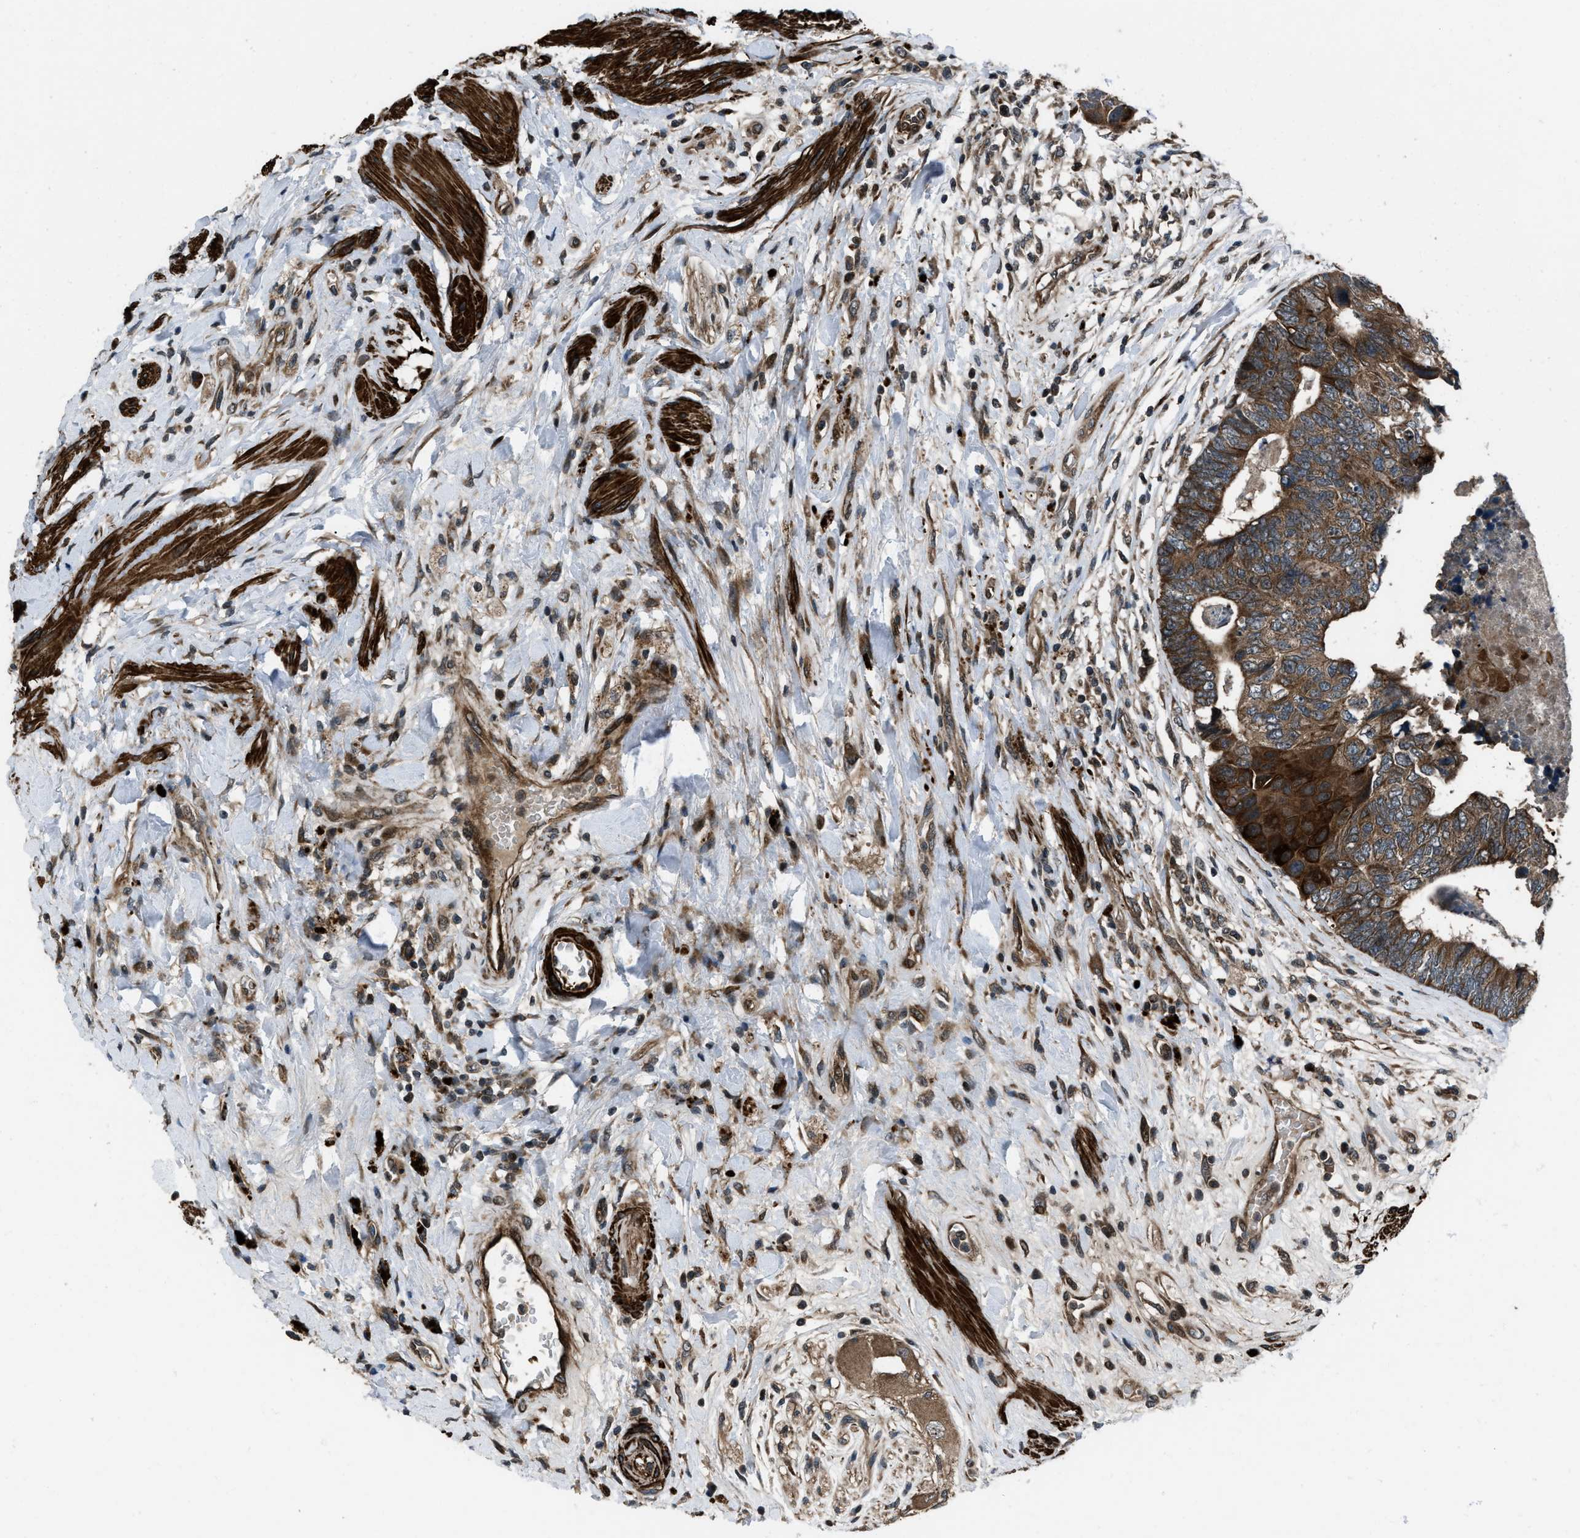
{"staining": {"intensity": "moderate", "quantity": ">75%", "location": "cytoplasmic/membranous"}, "tissue": "colorectal cancer", "cell_type": "Tumor cells", "image_type": "cancer", "snomed": [{"axis": "morphology", "description": "Adenocarcinoma, NOS"}, {"axis": "topography", "description": "Rectum"}], "caption": "Moderate cytoplasmic/membranous staining is appreciated in about >75% of tumor cells in colorectal cancer.", "gene": "IRAK4", "patient": {"sex": "male", "age": 51}}